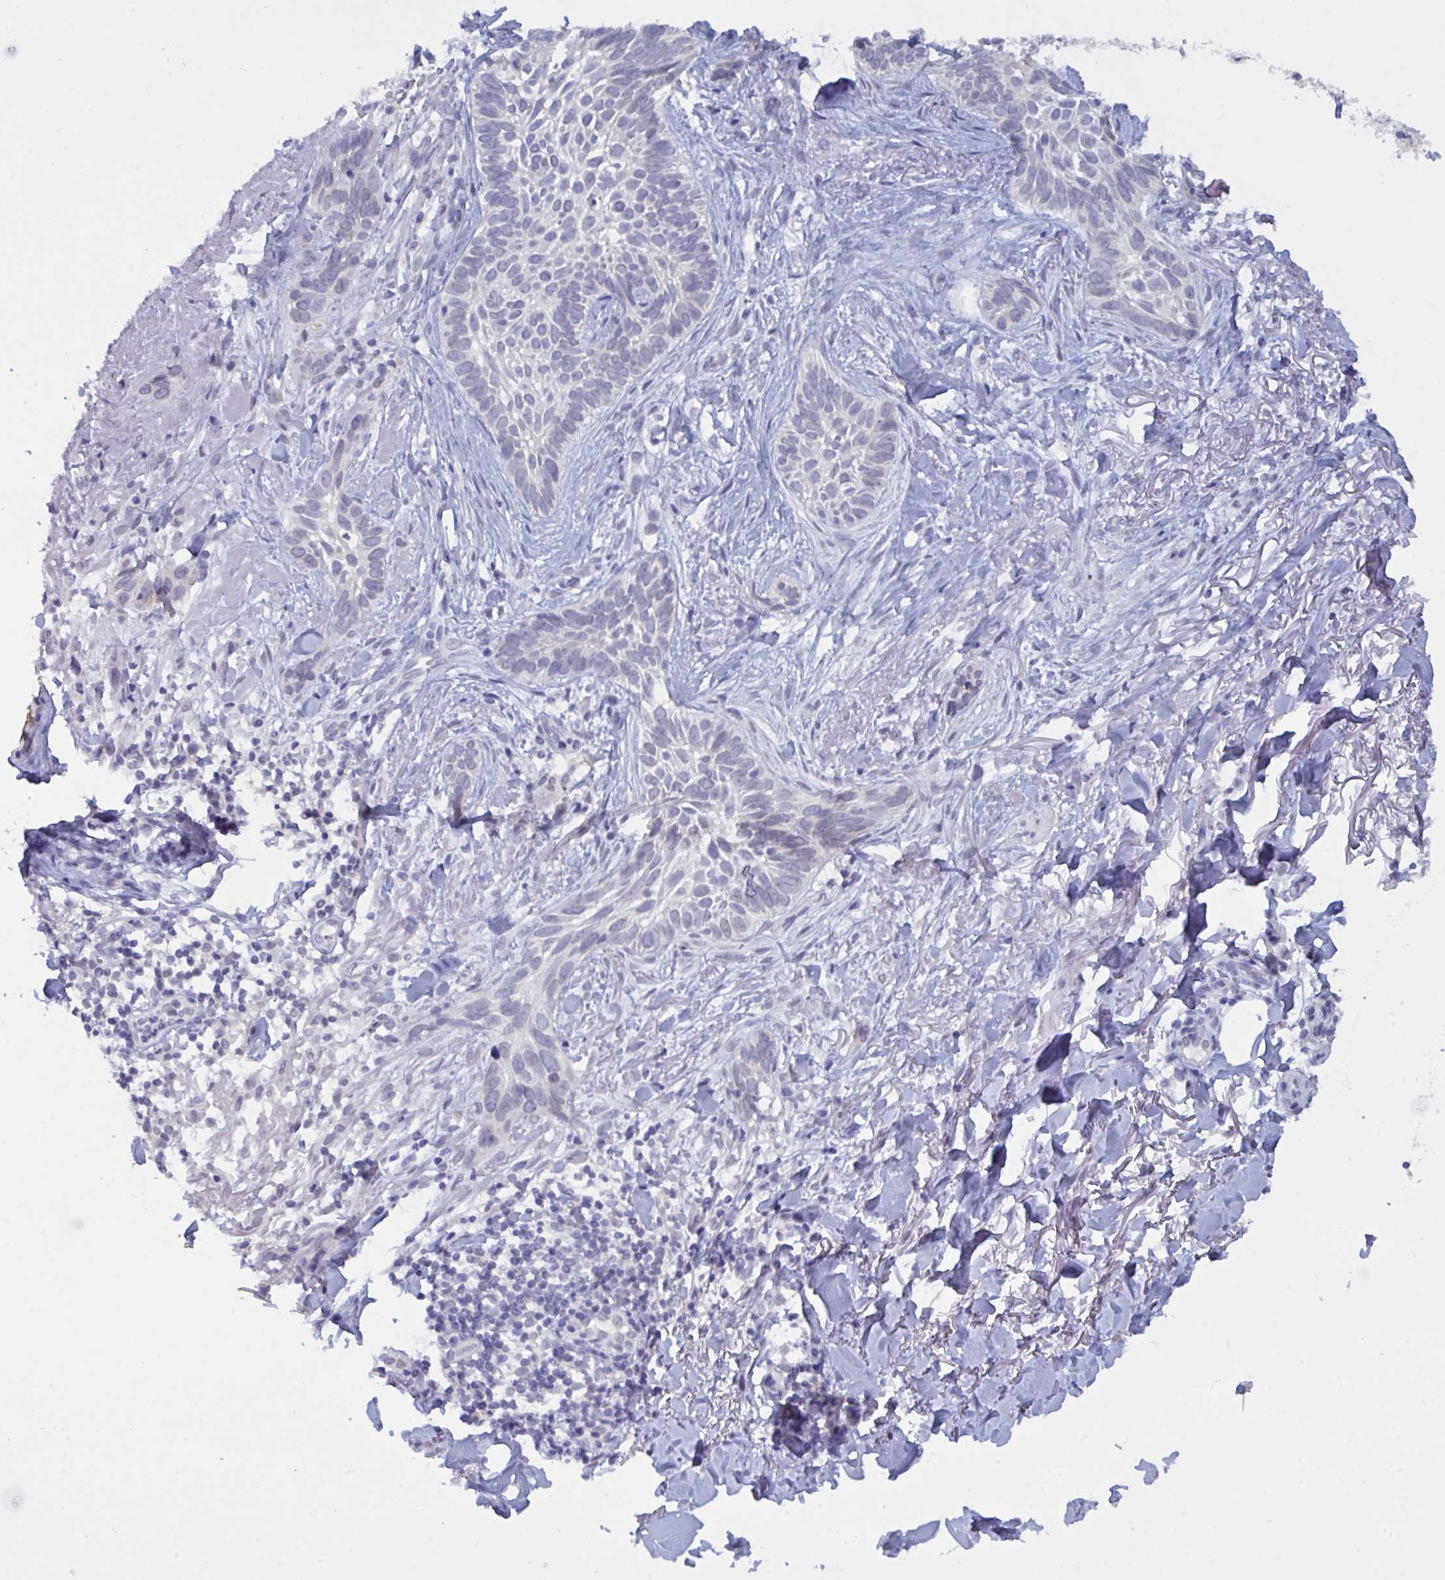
{"staining": {"intensity": "negative", "quantity": "none", "location": "none"}, "tissue": "skin cancer", "cell_type": "Tumor cells", "image_type": "cancer", "snomed": [{"axis": "morphology", "description": "Basal cell carcinoma"}, {"axis": "topography", "description": "Skin"}, {"axis": "topography", "description": "Skin of face"}], "caption": "Micrograph shows no significant protein positivity in tumor cells of skin cancer (basal cell carcinoma).", "gene": "SERPINB13", "patient": {"sex": "female", "age": 90}}